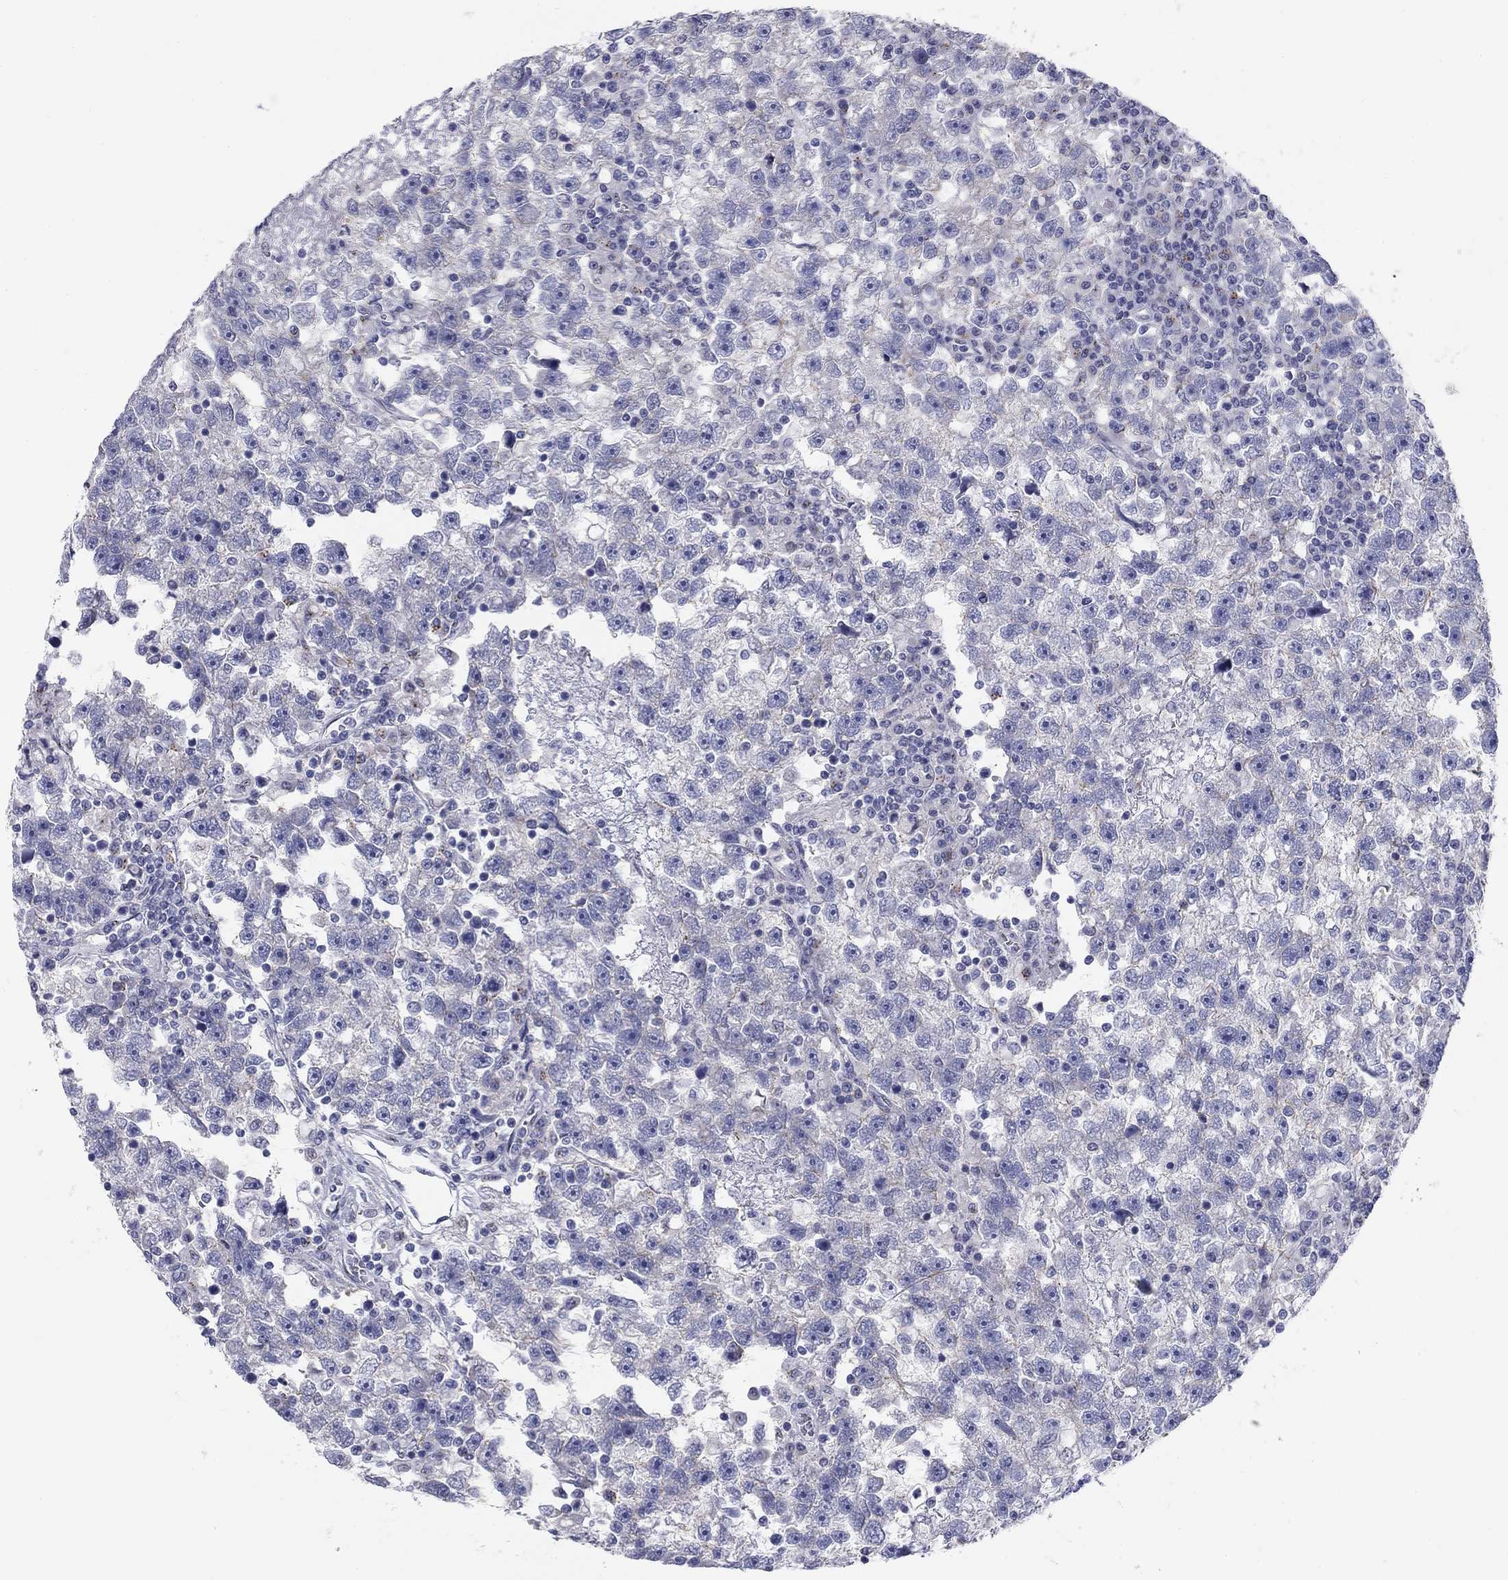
{"staining": {"intensity": "weak", "quantity": "25%-75%", "location": "cytoplasmic/membranous"}, "tissue": "testis cancer", "cell_type": "Tumor cells", "image_type": "cancer", "snomed": [{"axis": "morphology", "description": "Seminoma, NOS"}, {"axis": "topography", "description": "Testis"}], "caption": "The photomicrograph shows a brown stain indicating the presence of a protein in the cytoplasmic/membranous of tumor cells in testis seminoma.", "gene": "SEPTIN3", "patient": {"sex": "male", "age": 47}}